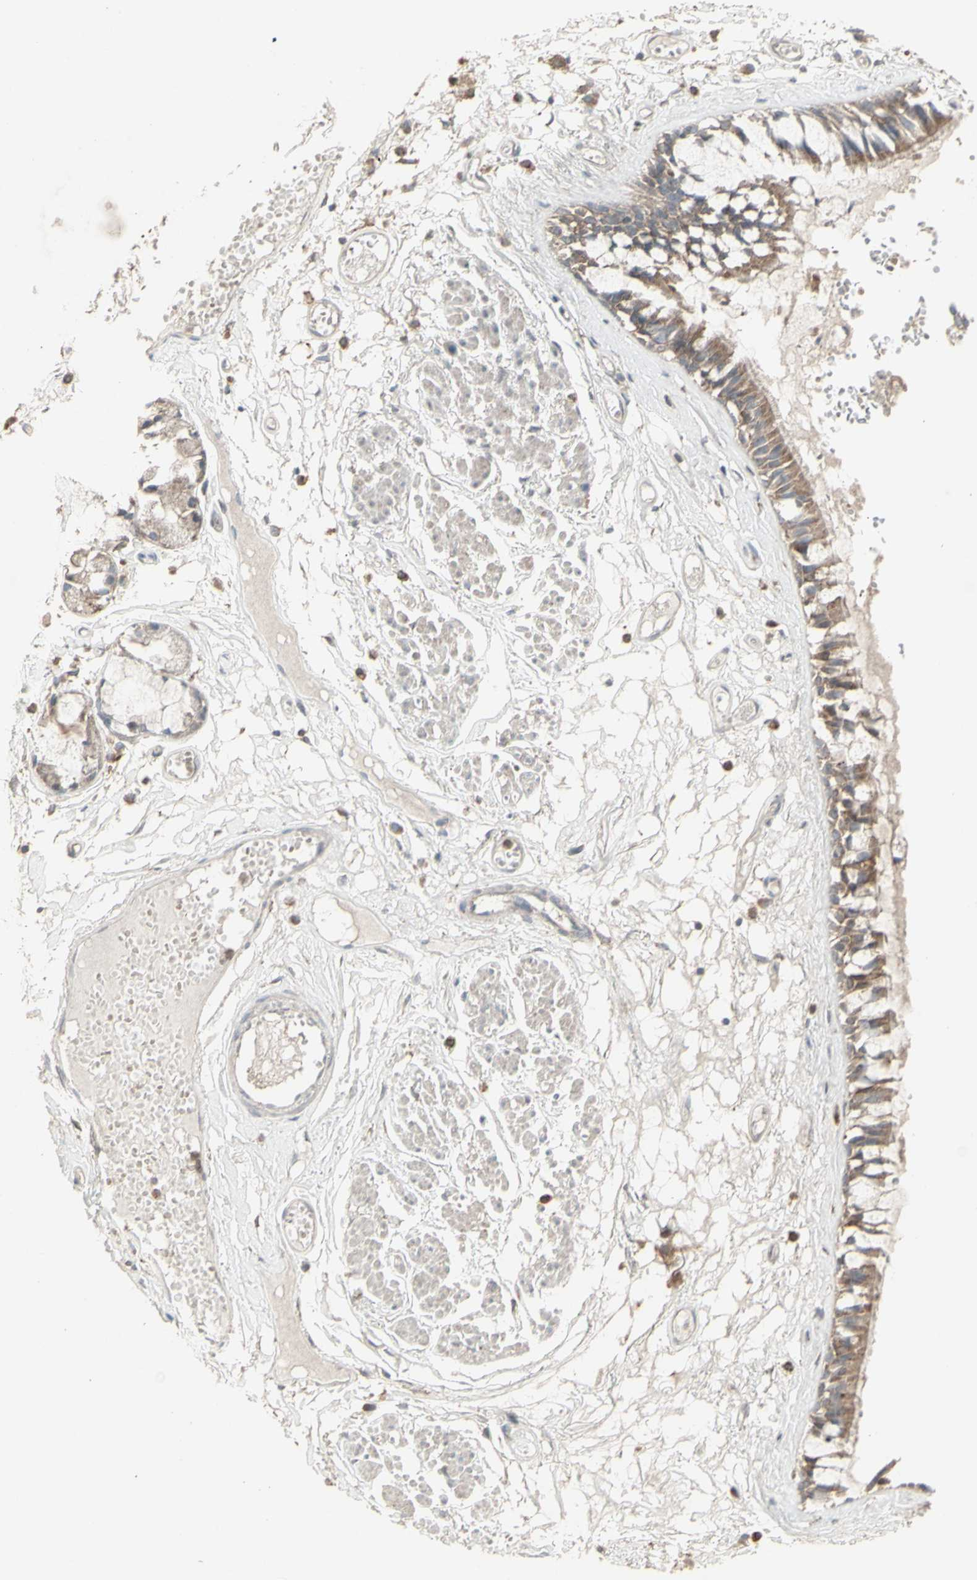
{"staining": {"intensity": "moderate", "quantity": ">75%", "location": "cytoplasmic/membranous"}, "tissue": "bronchus", "cell_type": "Respiratory epithelial cells", "image_type": "normal", "snomed": [{"axis": "morphology", "description": "Normal tissue, NOS"}, {"axis": "morphology", "description": "Inflammation, NOS"}, {"axis": "topography", "description": "Cartilage tissue"}, {"axis": "topography", "description": "Lung"}], "caption": "Protein staining of unremarkable bronchus exhibits moderate cytoplasmic/membranous expression in approximately >75% of respiratory epithelial cells. The staining is performed using DAB (3,3'-diaminobenzidine) brown chromogen to label protein expression. The nuclei are counter-stained blue using hematoxylin.", "gene": "RNASEL", "patient": {"sex": "male", "age": 71}}